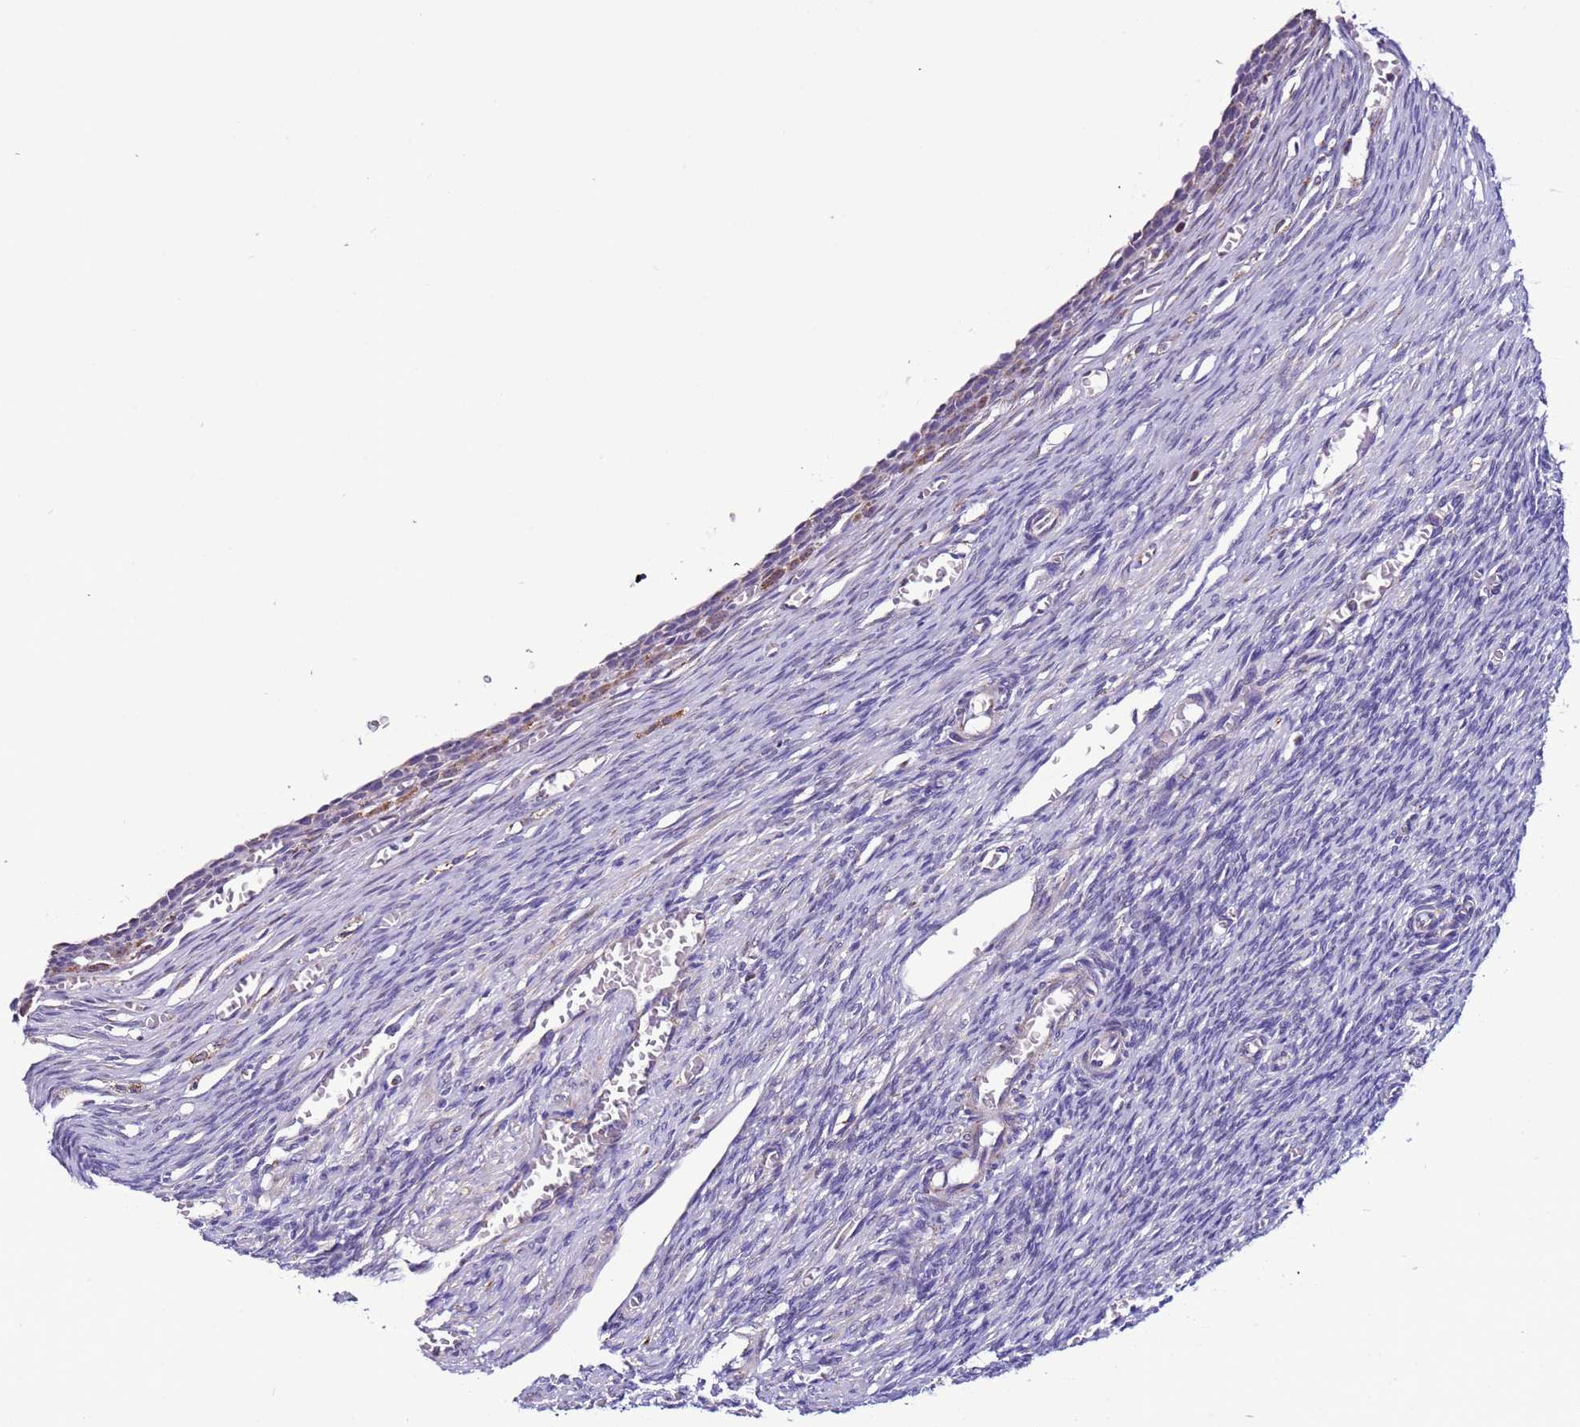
{"staining": {"intensity": "negative", "quantity": "none", "location": "none"}, "tissue": "ovary", "cell_type": "Ovarian stroma cells", "image_type": "normal", "snomed": [{"axis": "morphology", "description": "Normal tissue, NOS"}, {"axis": "topography", "description": "Ovary"}], "caption": "A histopathology image of ovary stained for a protein demonstrates no brown staining in ovarian stroma cells. (Brightfield microscopy of DAB immunohistochemistry (IHC) at high magnification).", "gene": "UEVLD", "patient": {"sex": "female", "age": 27}}